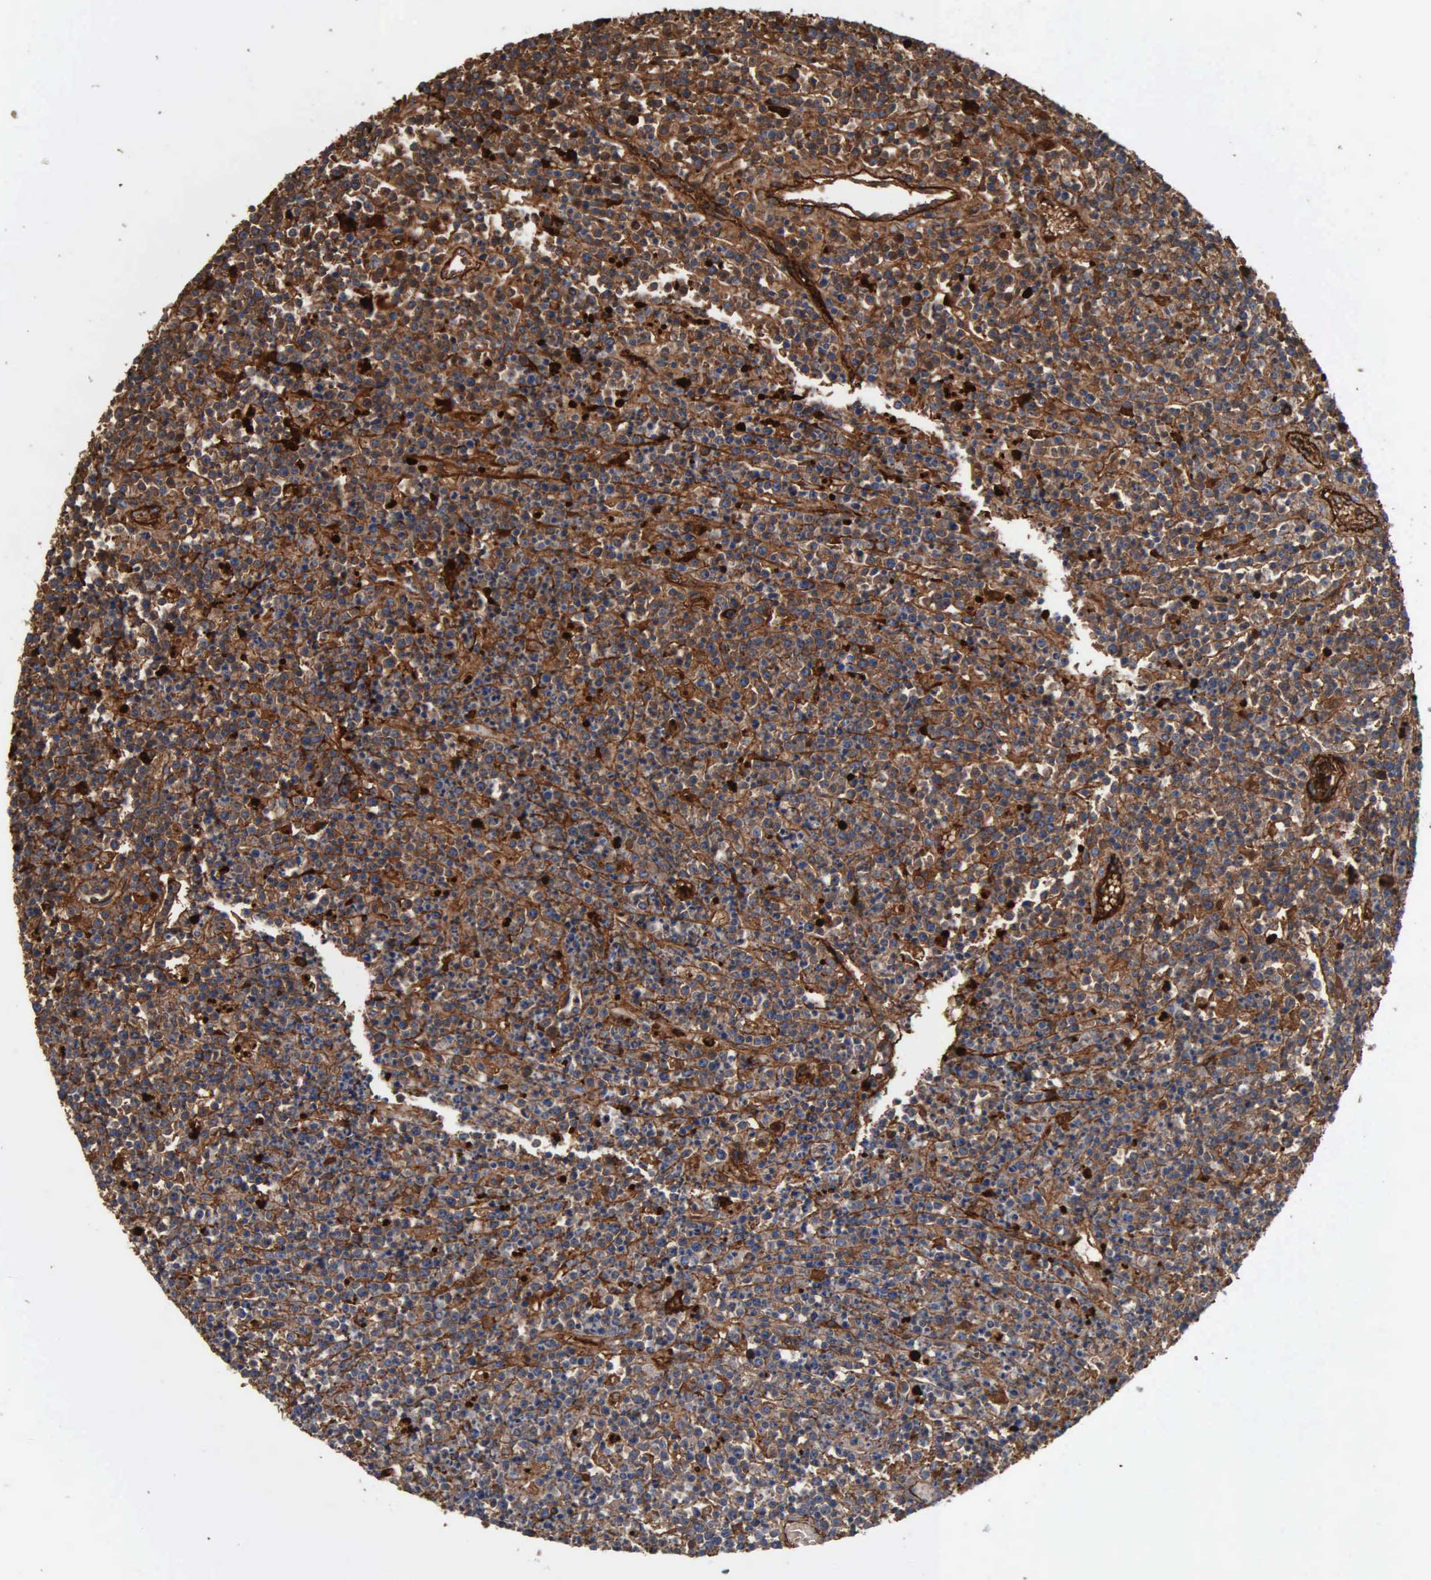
{"staining": {"intensity": "moderate", "quantity": "<25%", "location": "cytoplasmic/membranous"}, "tissue": "lymphoma", "cell_type": "Tumor cells", "image_type": "cancer", "snomed": [{"axis": "morphology", "description": "Malignant lymphoma, non-Hodgkin's type, High grade"}, {"axis": "topography", "description": "Ovary"}], "caption": "Protein expression analysis of human lymphoma reveals moderate cytoplasmic/membranous positivity in about <25% of tumor cells.", "gene": "FN1", "patient": {"sex": "female", "age": 56}}